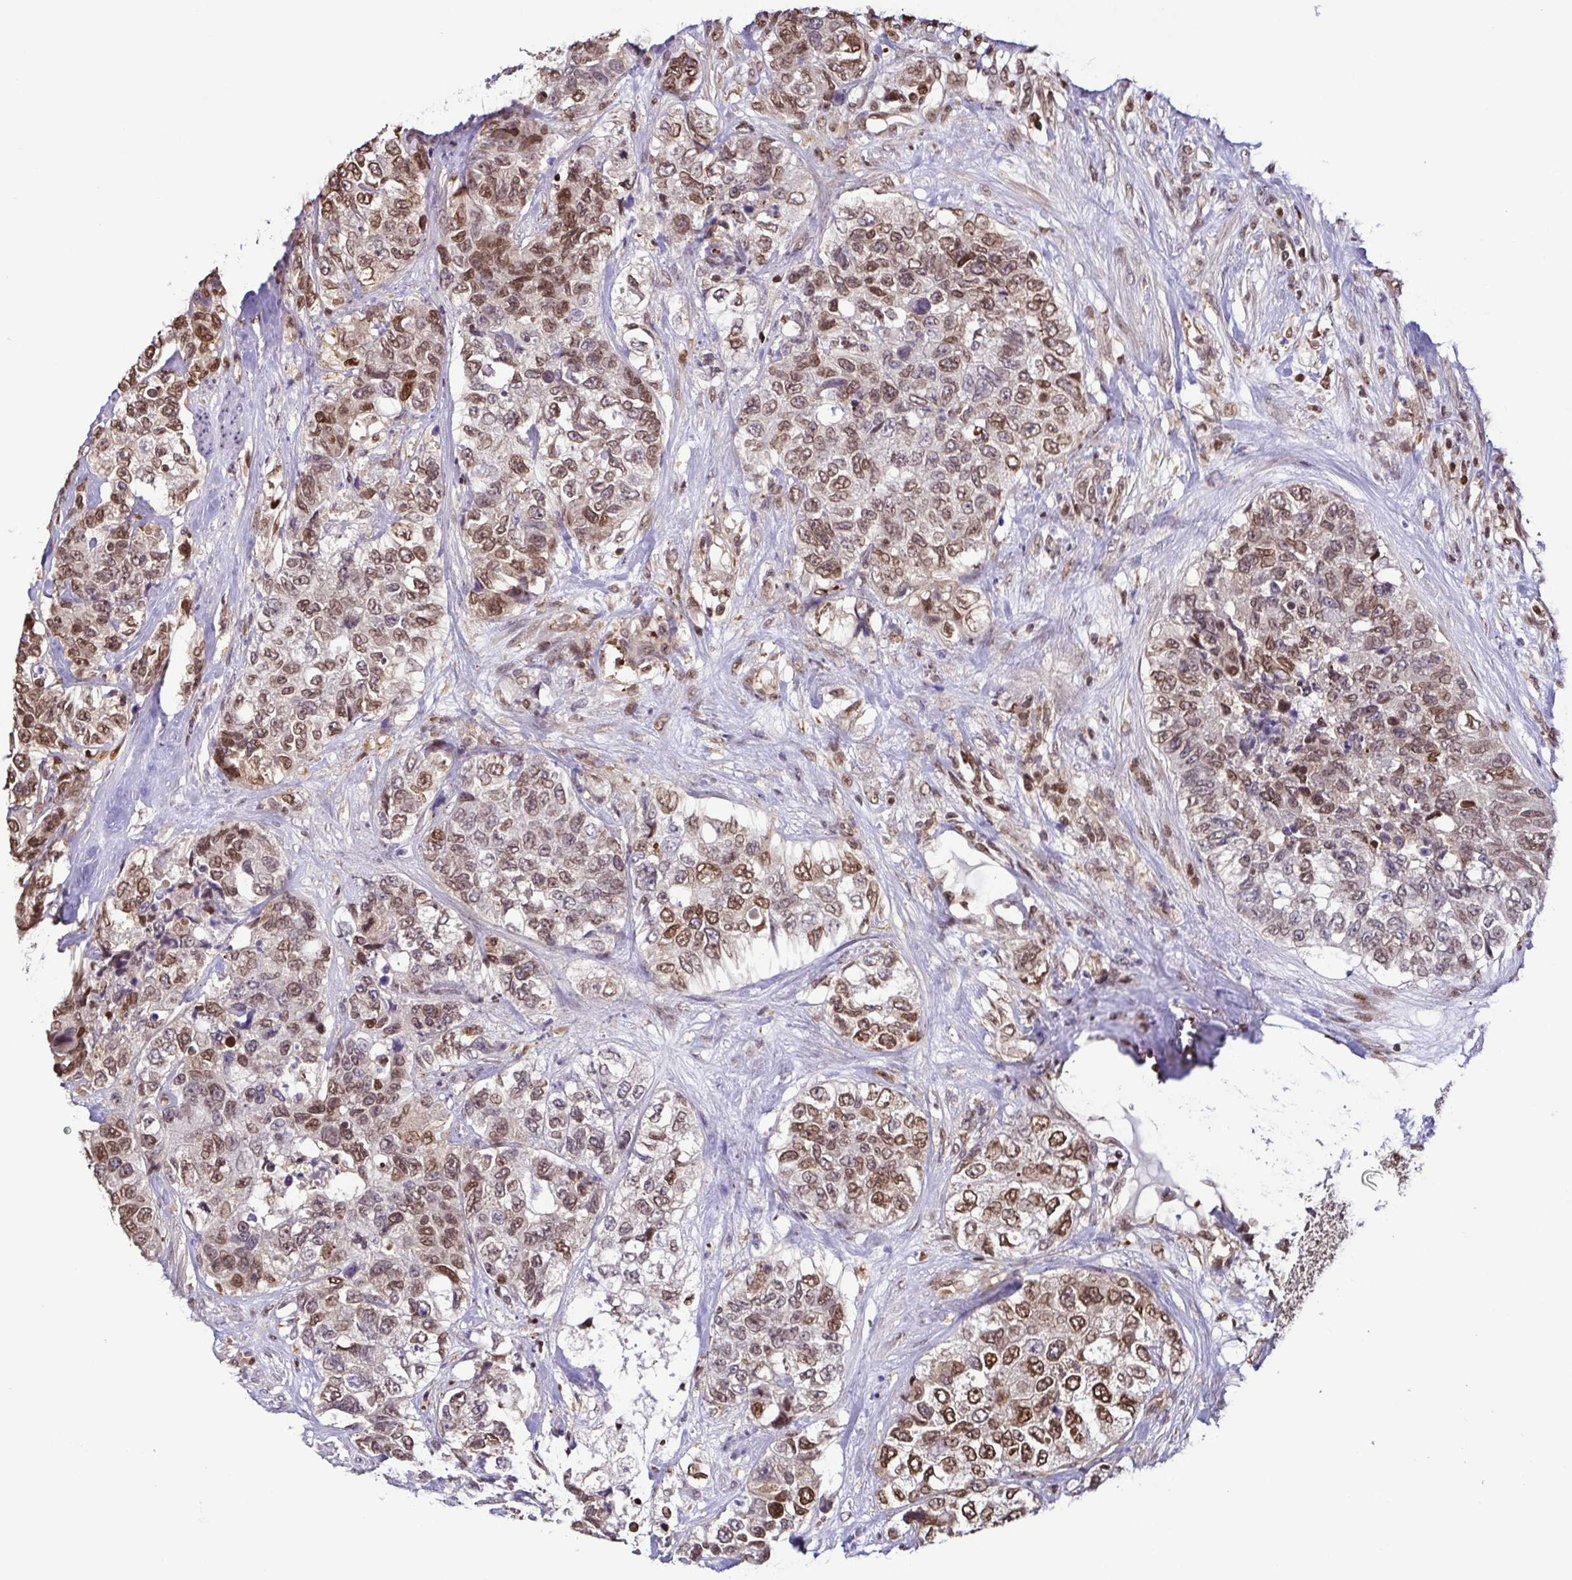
{"staining": {"intensity": "moderate", "quantity": ">75%", "location": "nuclear"}, "tissue": "urothelial cancer", "cell_type": "Tumor cells", "image_type": "cancer", "snomed": [{"axis": "morphology", "description": "Urothelial carcinoma, High grade"}, {"axis": "topography", "description": "Urinary bladder"}], "caption": "Urothelial carcinoma (high-grade) stained with a protein marker exhibits moderate staining in tumor cells.", "gene": "PSMB9", "patient": {"sex": "female", "age": 78}}